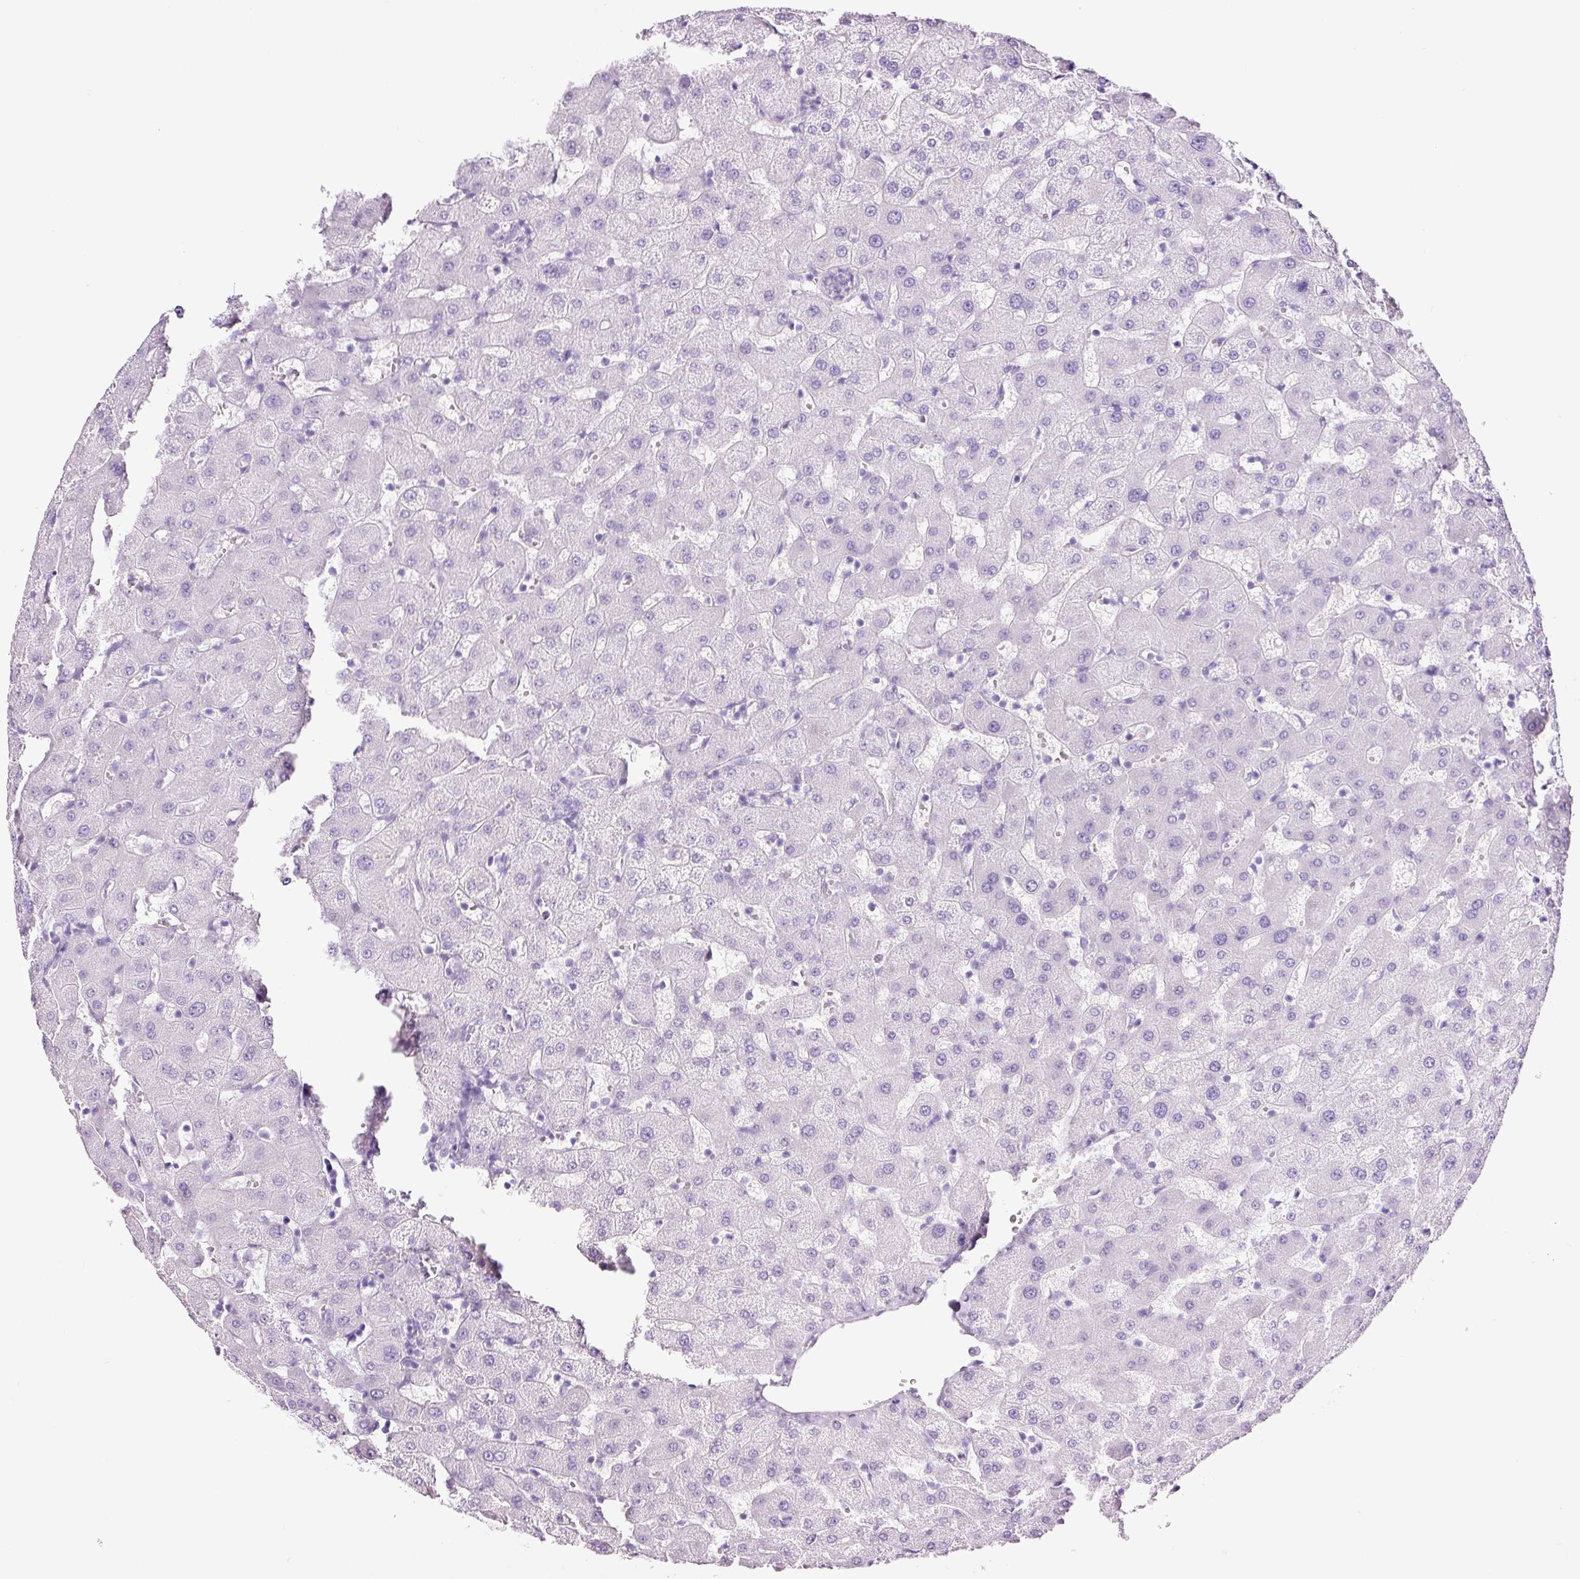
{"staining": {"intensity": "negative", "quantity": "none", "location": "none"}, "tissue": "liver", "cell_type": "Cholangiocytes", "image_type": "normal", "snomed": [{"axis": "morphology", "description": "Normal tissue, NOS"}, {"axis": "topography", "description": "Liver"}], "caption": "IHC image of unremarkable human liver stained for a protein (brown), which shows no positivity in cholangiocytes. Brightfield microscopy of immunohistochemistry stained with DAB (3,3'-diaminobenzidine) (brown) and hematoxylin (blue), captured at high magnification.", "gene": "ADSS1", "patient": {"sex": "female", "age": 63}}